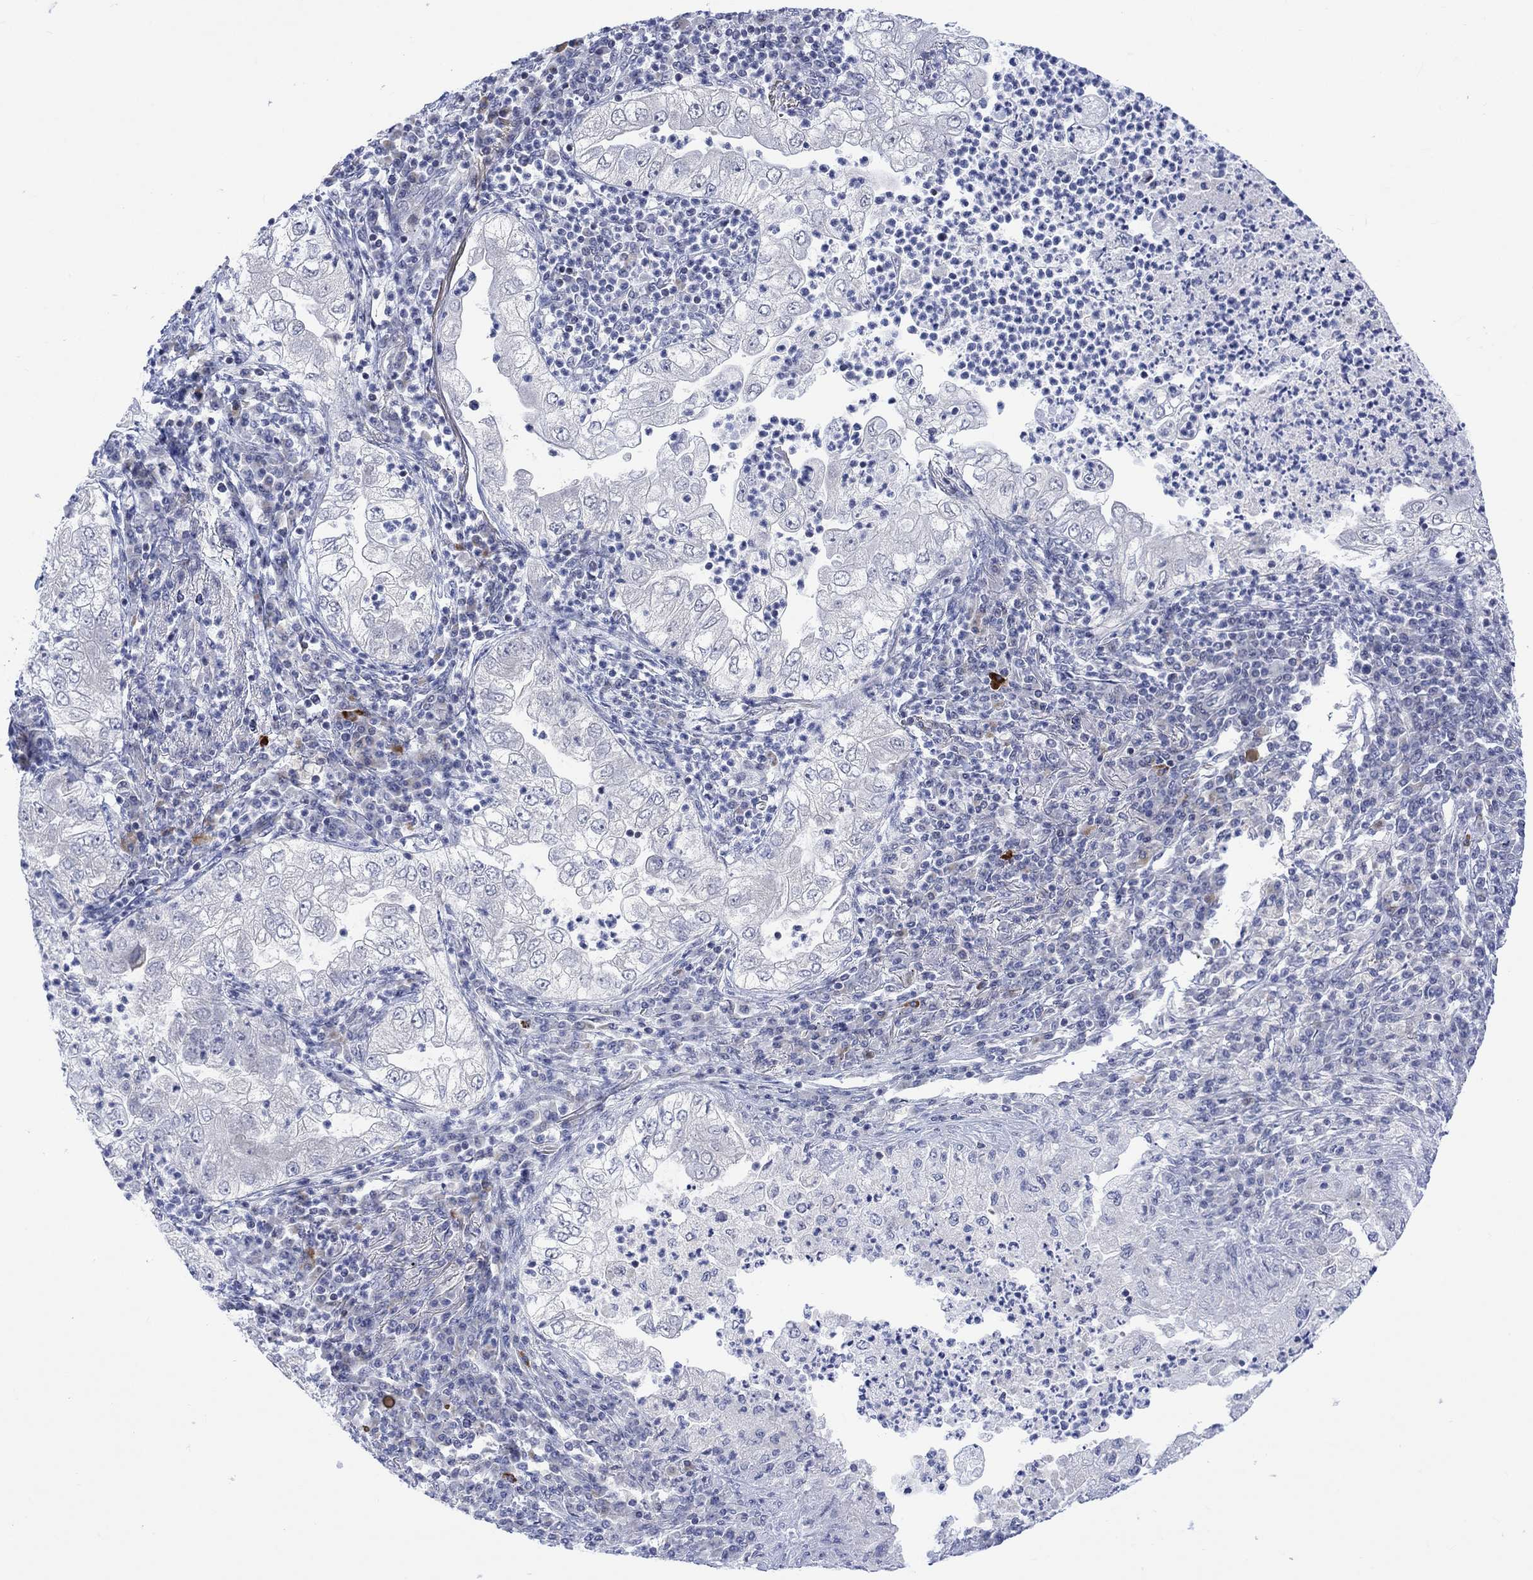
{"staining": {"intensity": "negative", "quantity": "none", "location": "none"}, "tissue": "lung cancer", "cell_type": "Tumor cells", "image_type": "cancer", "snomed": [{"axis": "morphology", "description": "Adenocarcinoma, NOS"}, {"axis": "topography", "description": "Lung"}], "caption": "High power microscopy histopathology image of an immunohistochemistry (IHC) image of lung adenocarcinoma, revealing no significant positivity in tumor cells.", "gene": "DCX", "patient": {"sex": "female", "age": 73}}